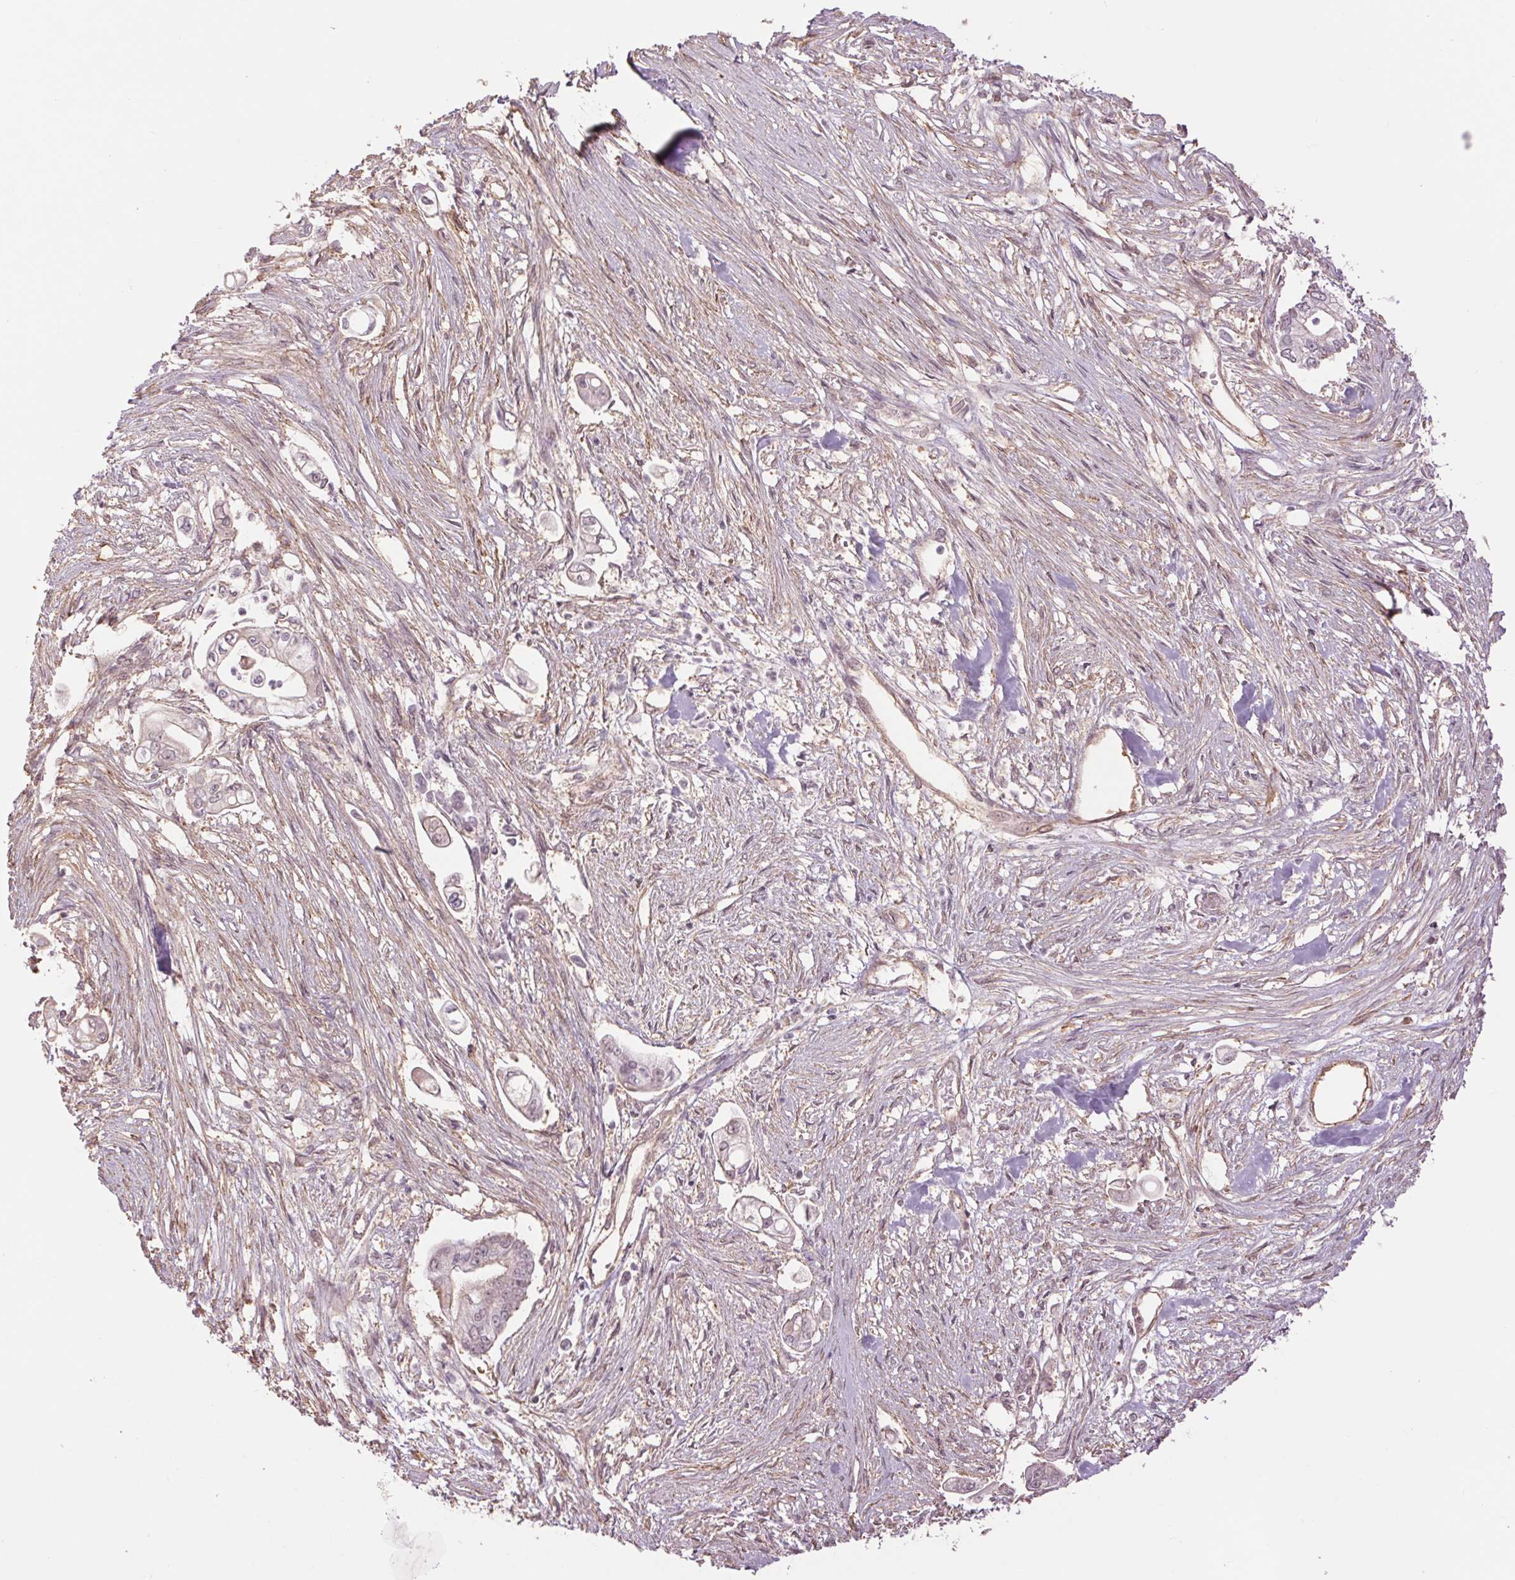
{"staining": {"intensity": "weak", "quantity": "25%-75%", "location": "cytoplasmic/membranous"}, "tissue": "pancreatic cancer", "cell_type": "Tumor cells", "image_type": "cancer", "snomed": [{"axis": "morphology", "description": "Adenocarcinoma, NOS"}, {"axis": "topography", "description": "Pancreas"}], "caption": "A micrograph of pancreatic cancer (adenocarcinoma) stained for a protein exhibits weak cytoplasmic/membranous brown staining in tumor cells. (IHC, brightfield microscopy, high magnification).", "gene": "PALM", "patient": {"sex": "female", "age": 69}}